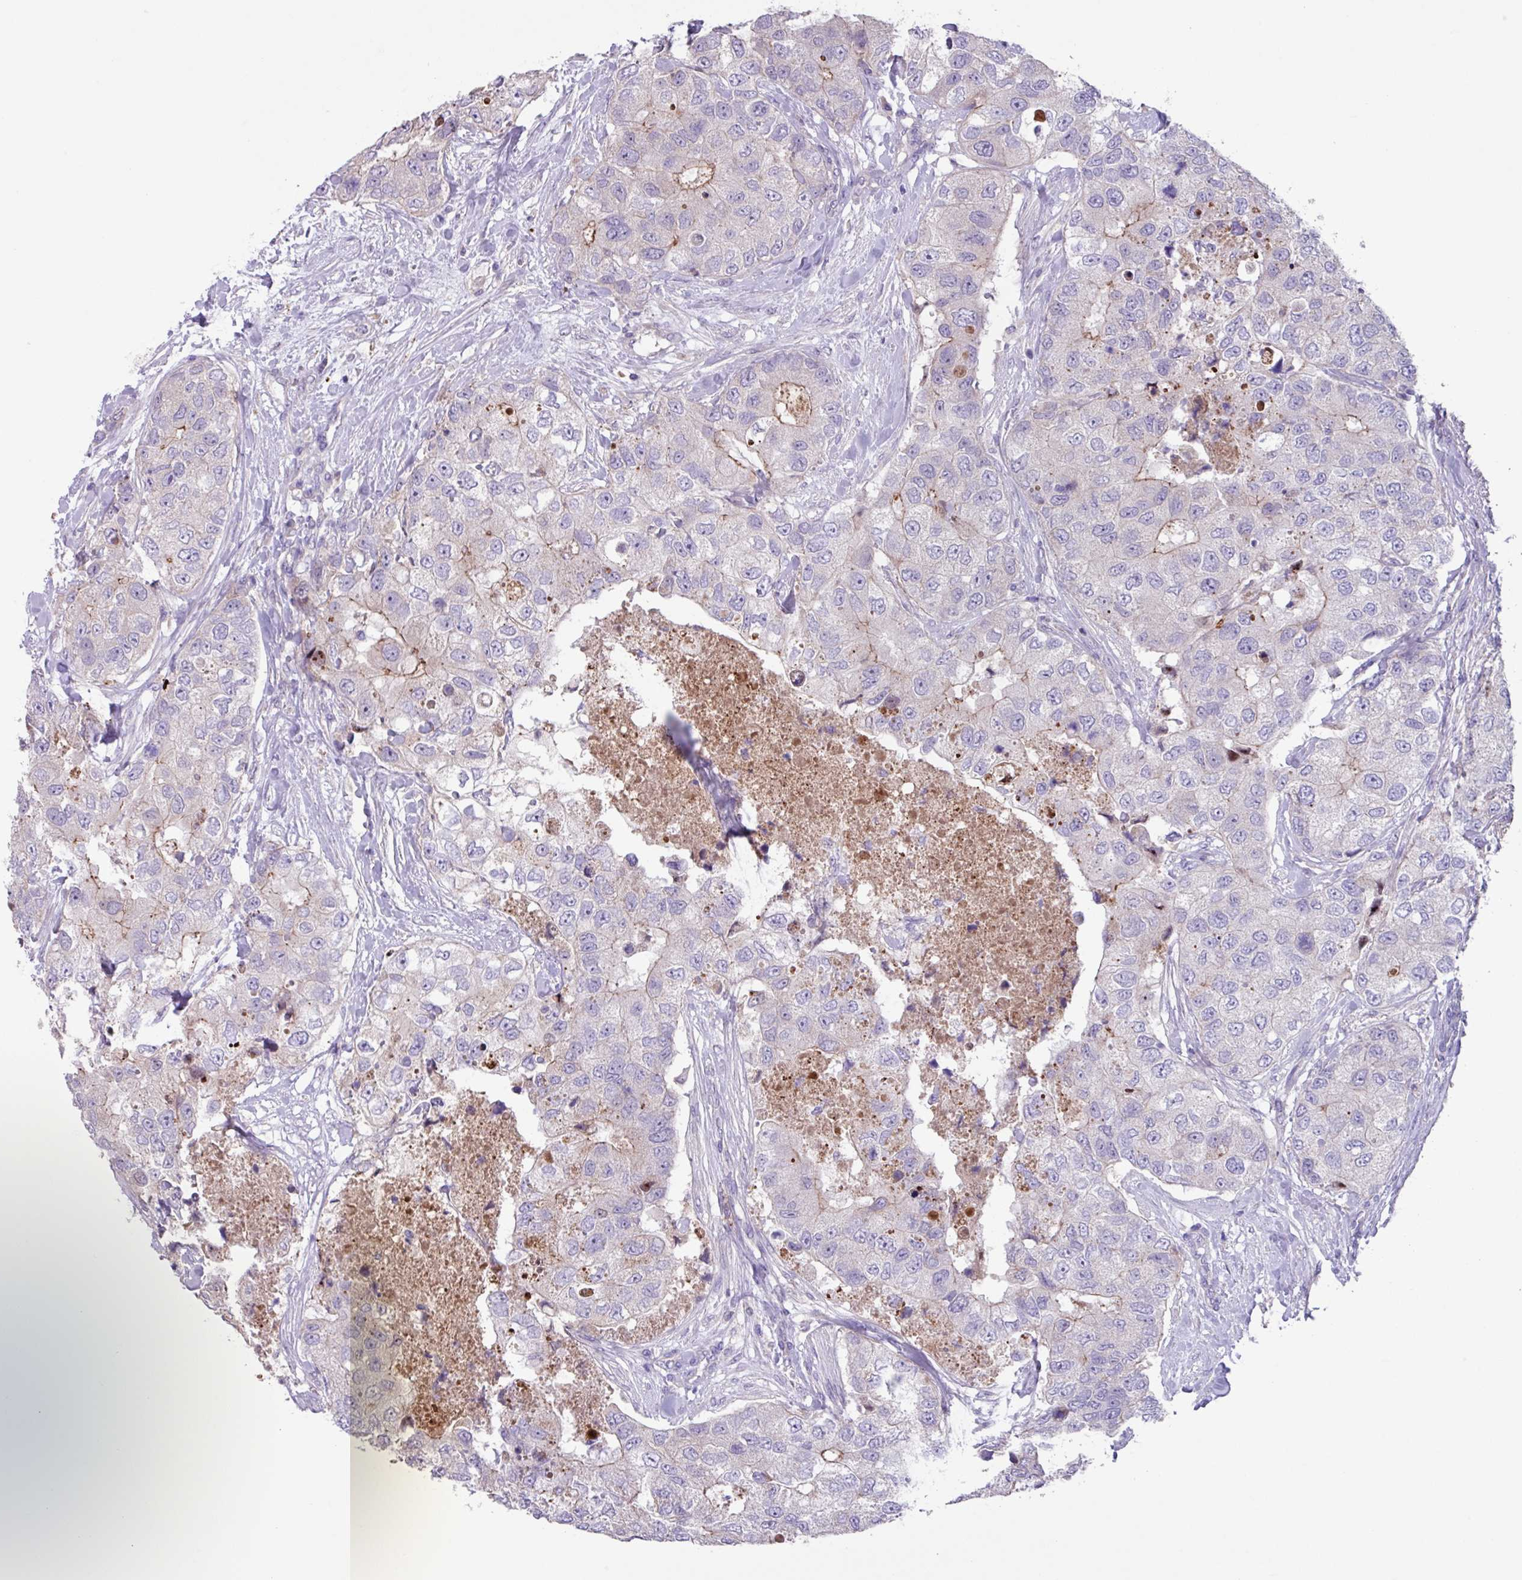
{"staining": {"intensity": "weak", "quantity": "<25%", "location": "cytoplasmic/membranous"}, "tissue": "breast cancer", "cell_type": "Tumor cells", "image_type": "cancer", "snomed": [{"axis": "morphology", "description": "Duct carcinoma"}, {"axis": "topography", "description": "Breast"}], "caption": "Human breast infiltrating ductal carcinoma stained for a protein using IHC reveals no positivity in tumor cells.", "gene": "IQCJ", "patient": {"sex": "female", "age": 62}}